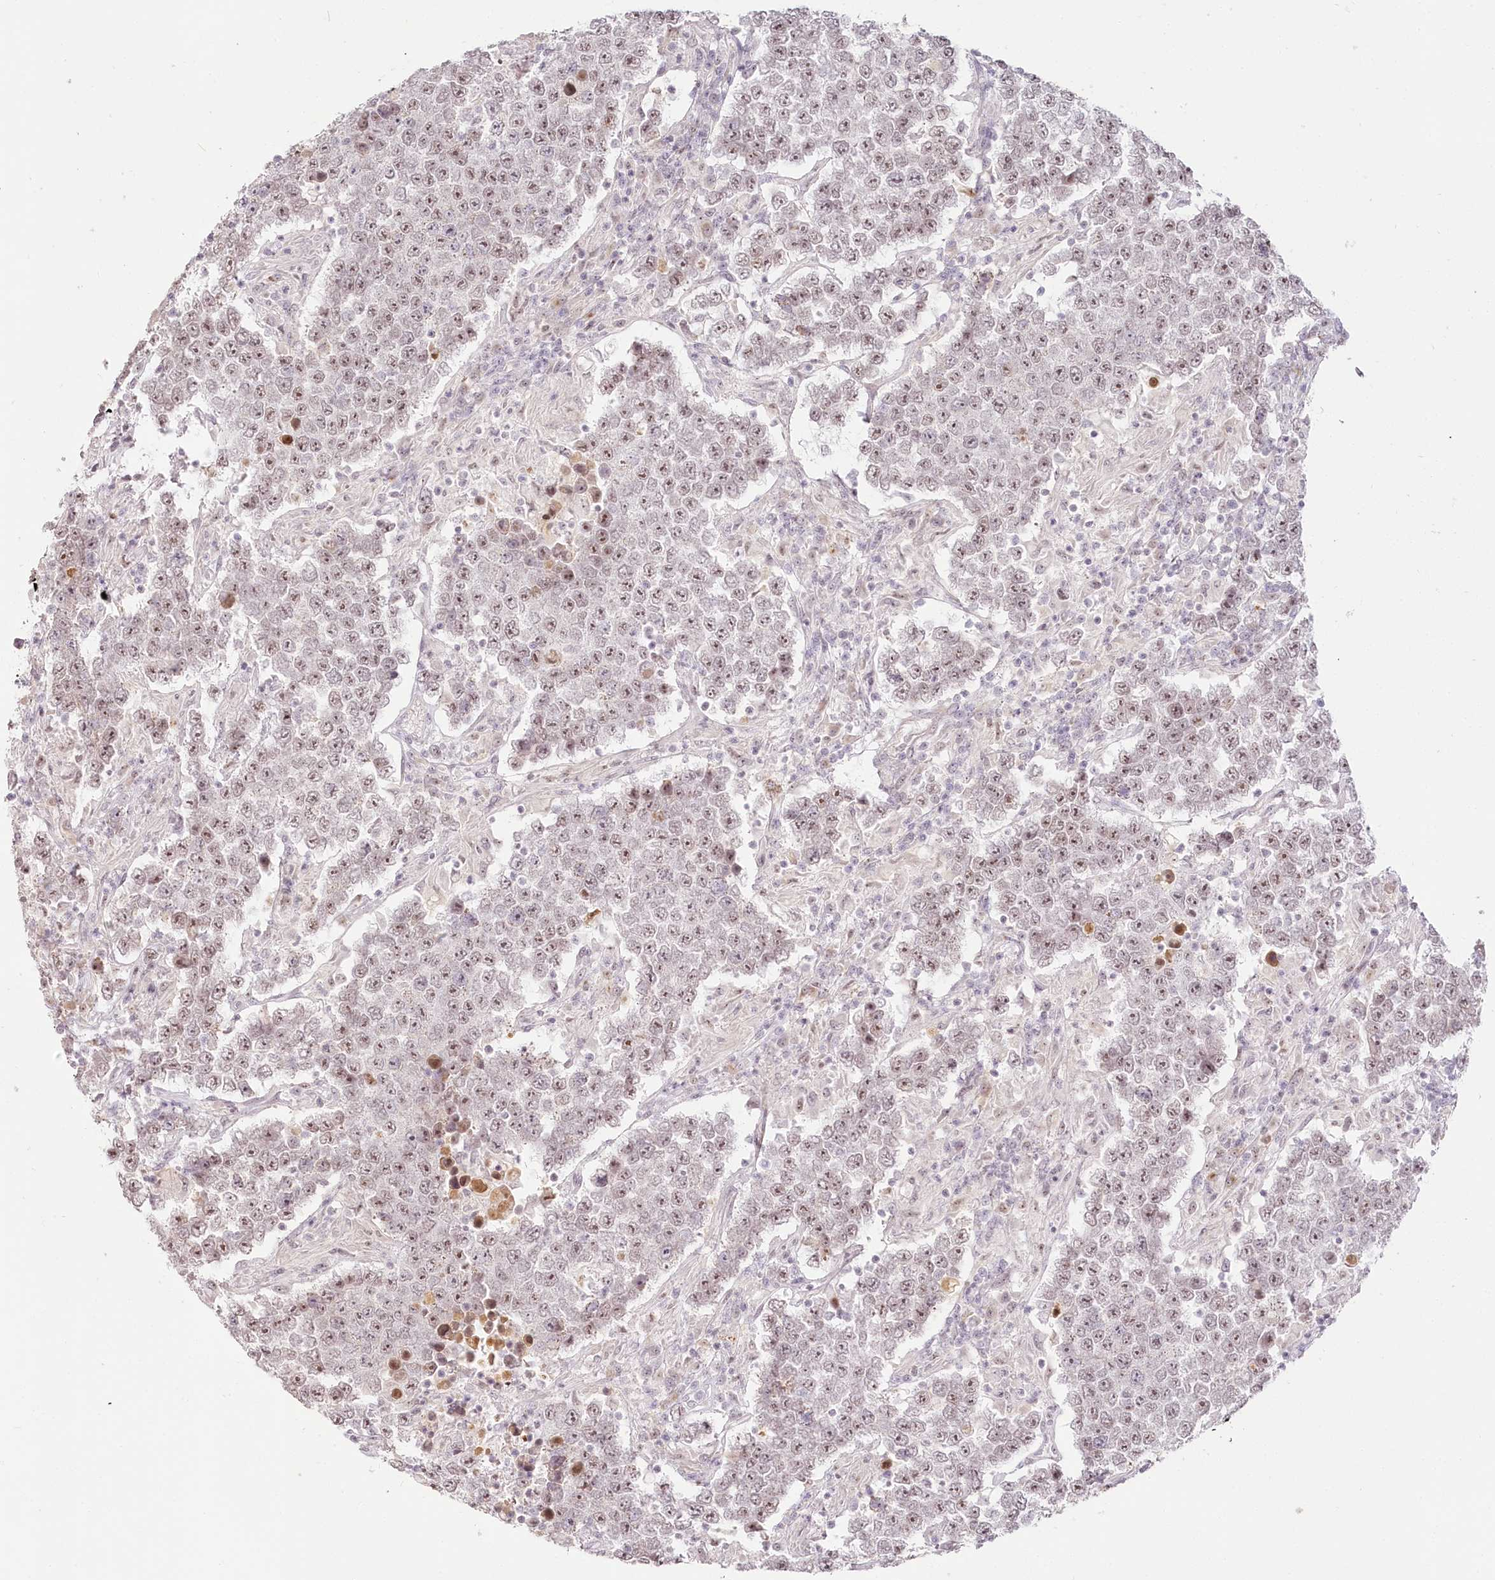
{"staining": {"intensity": "weak", "quantity": ">75%", "location": "nuclear"}, "tissue": "testis cancer", "cell_type": "Tumor cells", "image_type": "cancer", "snomed": [{"axis": "morphology", "description": "Normal tissue, NOS"}, {"axis": "morphology", "description": "Urothelial carcinoma, High grade"}, {"axis": "morphology", "description": "Seminoma, NOS"}, {"axis": "morphology", "description": "Carcinoma, Embryonal, NOS"}, {"axis": "topography", "description": "Urinary bladder"}, {"axis": "topography", "description": "Testis"}], "caption": "The photomicrograph exhibits a brown stain indicating the presence of a protein in the nuclear of tumor cells in testis cancer.", "gene": "EXOSC7", "patient": {"sex": "male", "age": 41}}